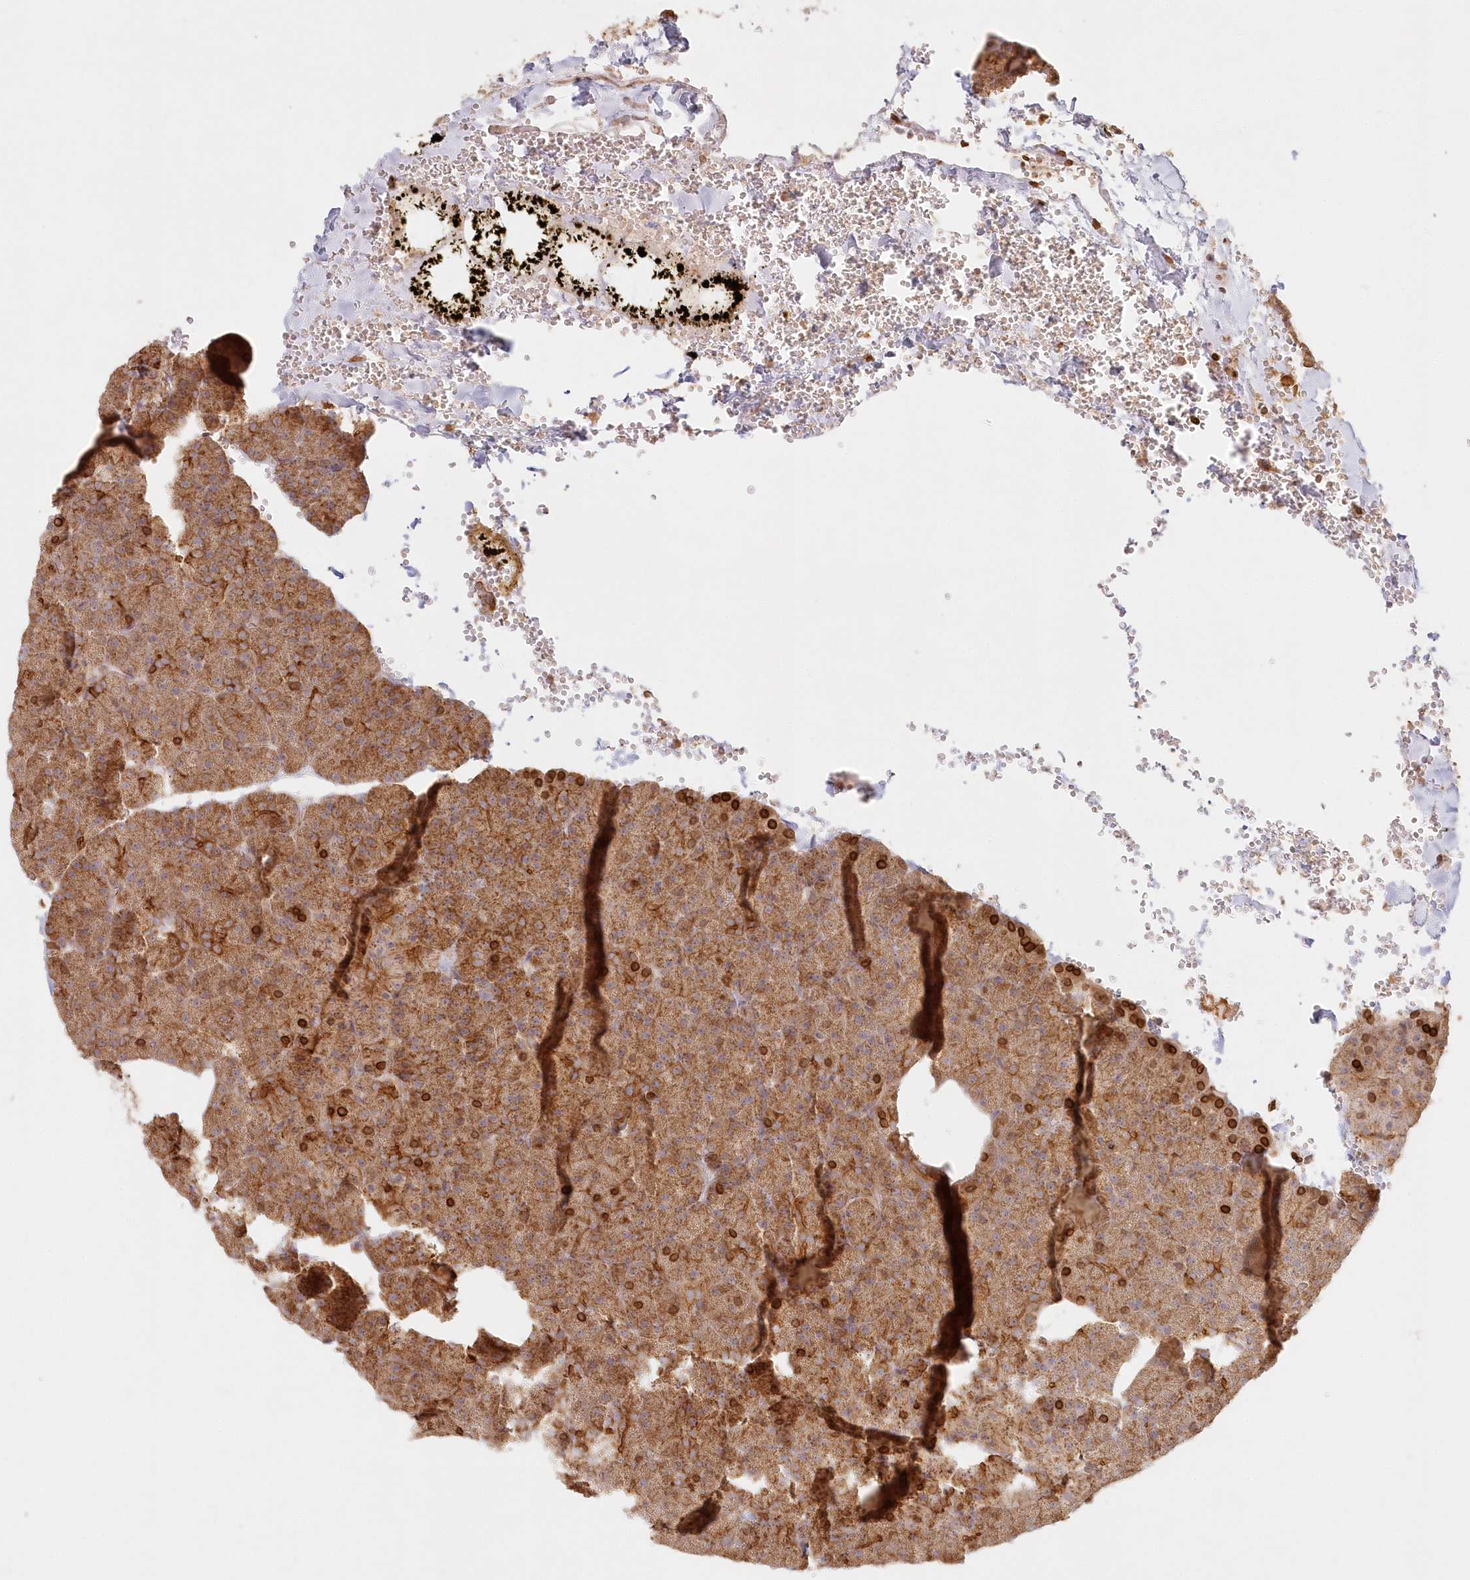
{"staining": {"intensity": "strong", "quantity": ">75%", "location": "cytoplasmic/membranous"}, "tissue": "pancreas", "cell_type": "Exocrine glandular cells", "image_type": "normal", "snomed": [{"axis": "morphology", "description": "Normal tissue, NOS"}, {"axis": "morphology", "description": "Carcinoid, malignant, NOS"}, {"axis": "topography", "description": "Pancreas"}], "caption": "High-power microscopy captured an immunohistochemistry micrograph of unremarkable pancreas, revealing strong cytoplasmic/membranous expression in about >75% of exocrine glandular cells.", "gene": "KIAA0232", "patient": {"sex": "female", "age": 35}}